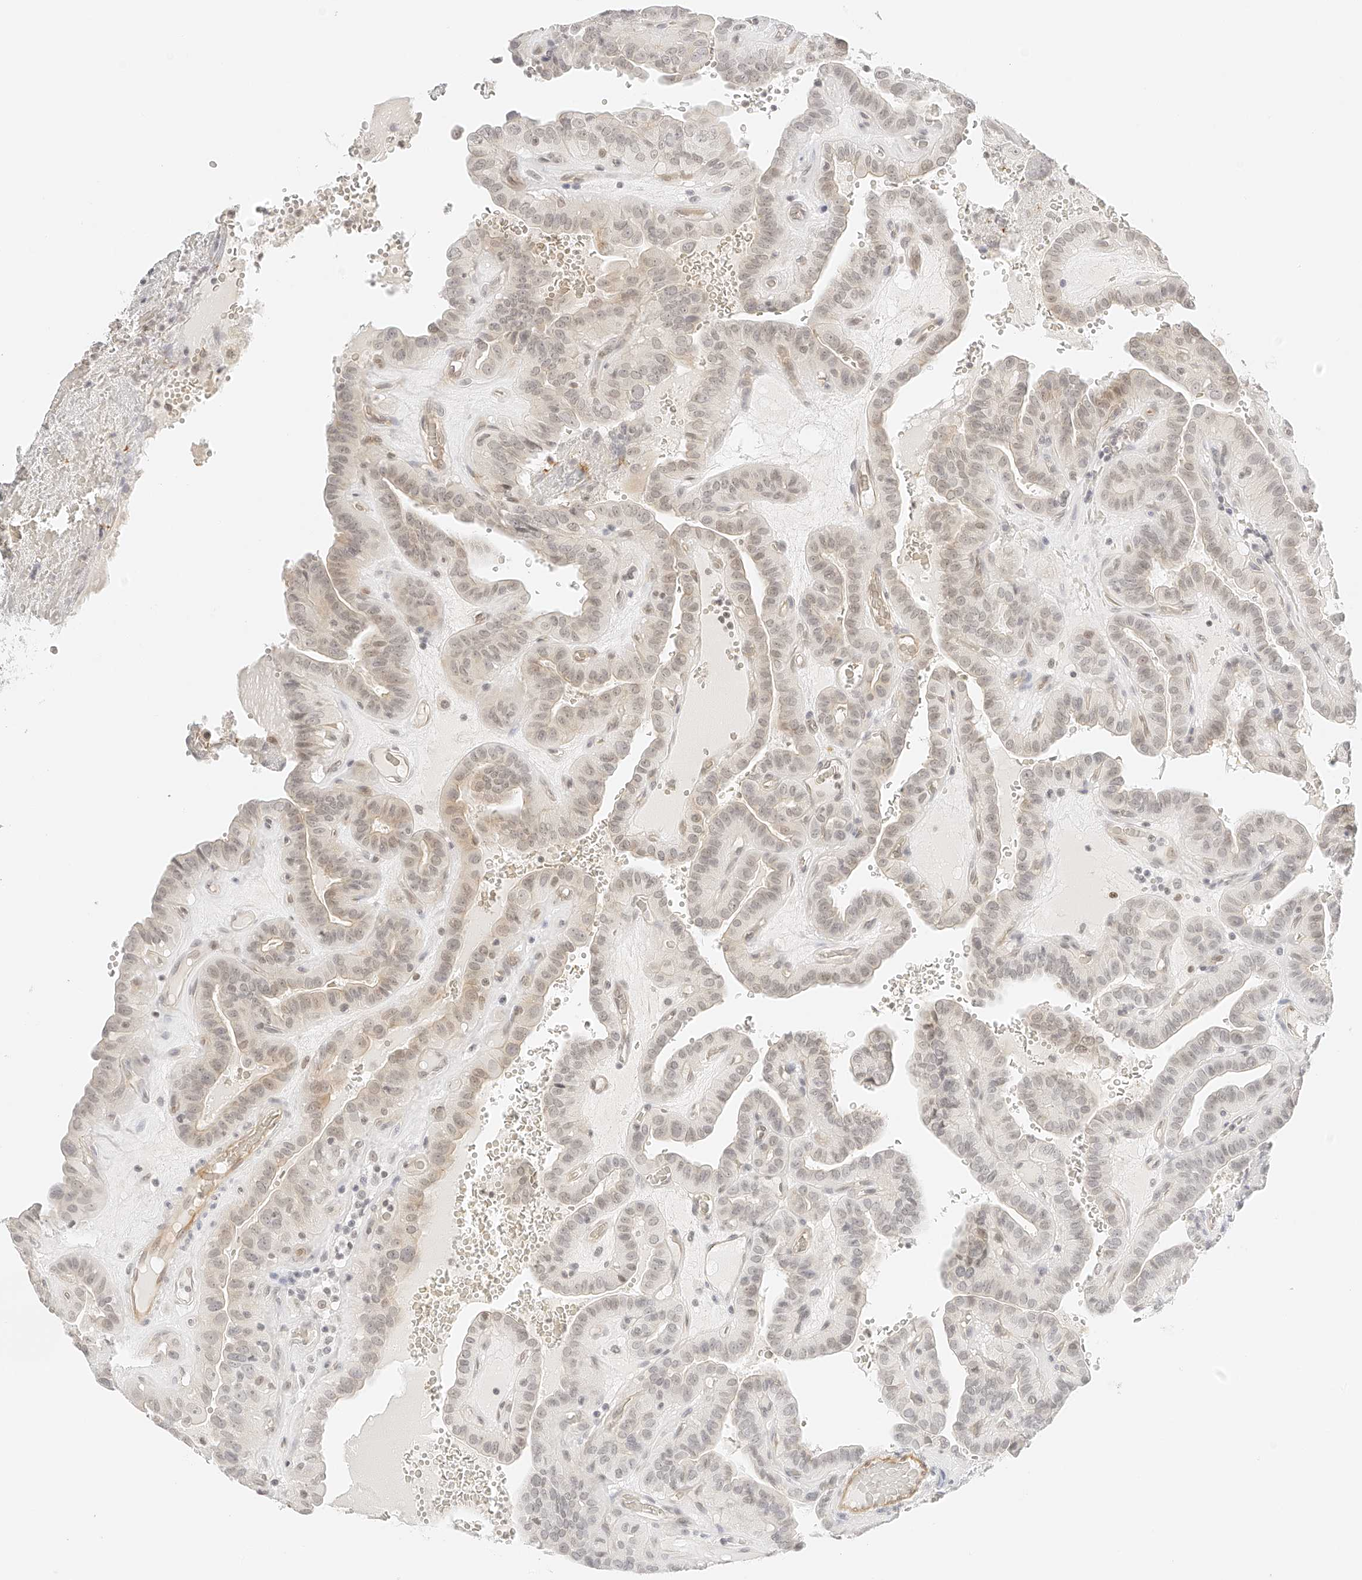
{"staining": {"intensity": "weak", "quantity": "<25%", "location": "cytoplasmic/membranous"}, "tissue": "thyroid cancer", "cell_type": "Tumor cells", "image_type": "cancer", "snomed": [{"axis": "morphology", "description": "Papillary adenocarcinoma, NOS"}, {"axis": "topography", "description": "Thyroid gland"}], "caption": "The immunohistochemistry micrograph has no significant staining in tumor cells of thyroid cancer tissue.", "gene": "ZFP69", "patient": {"sex": "male", "age": 77}}